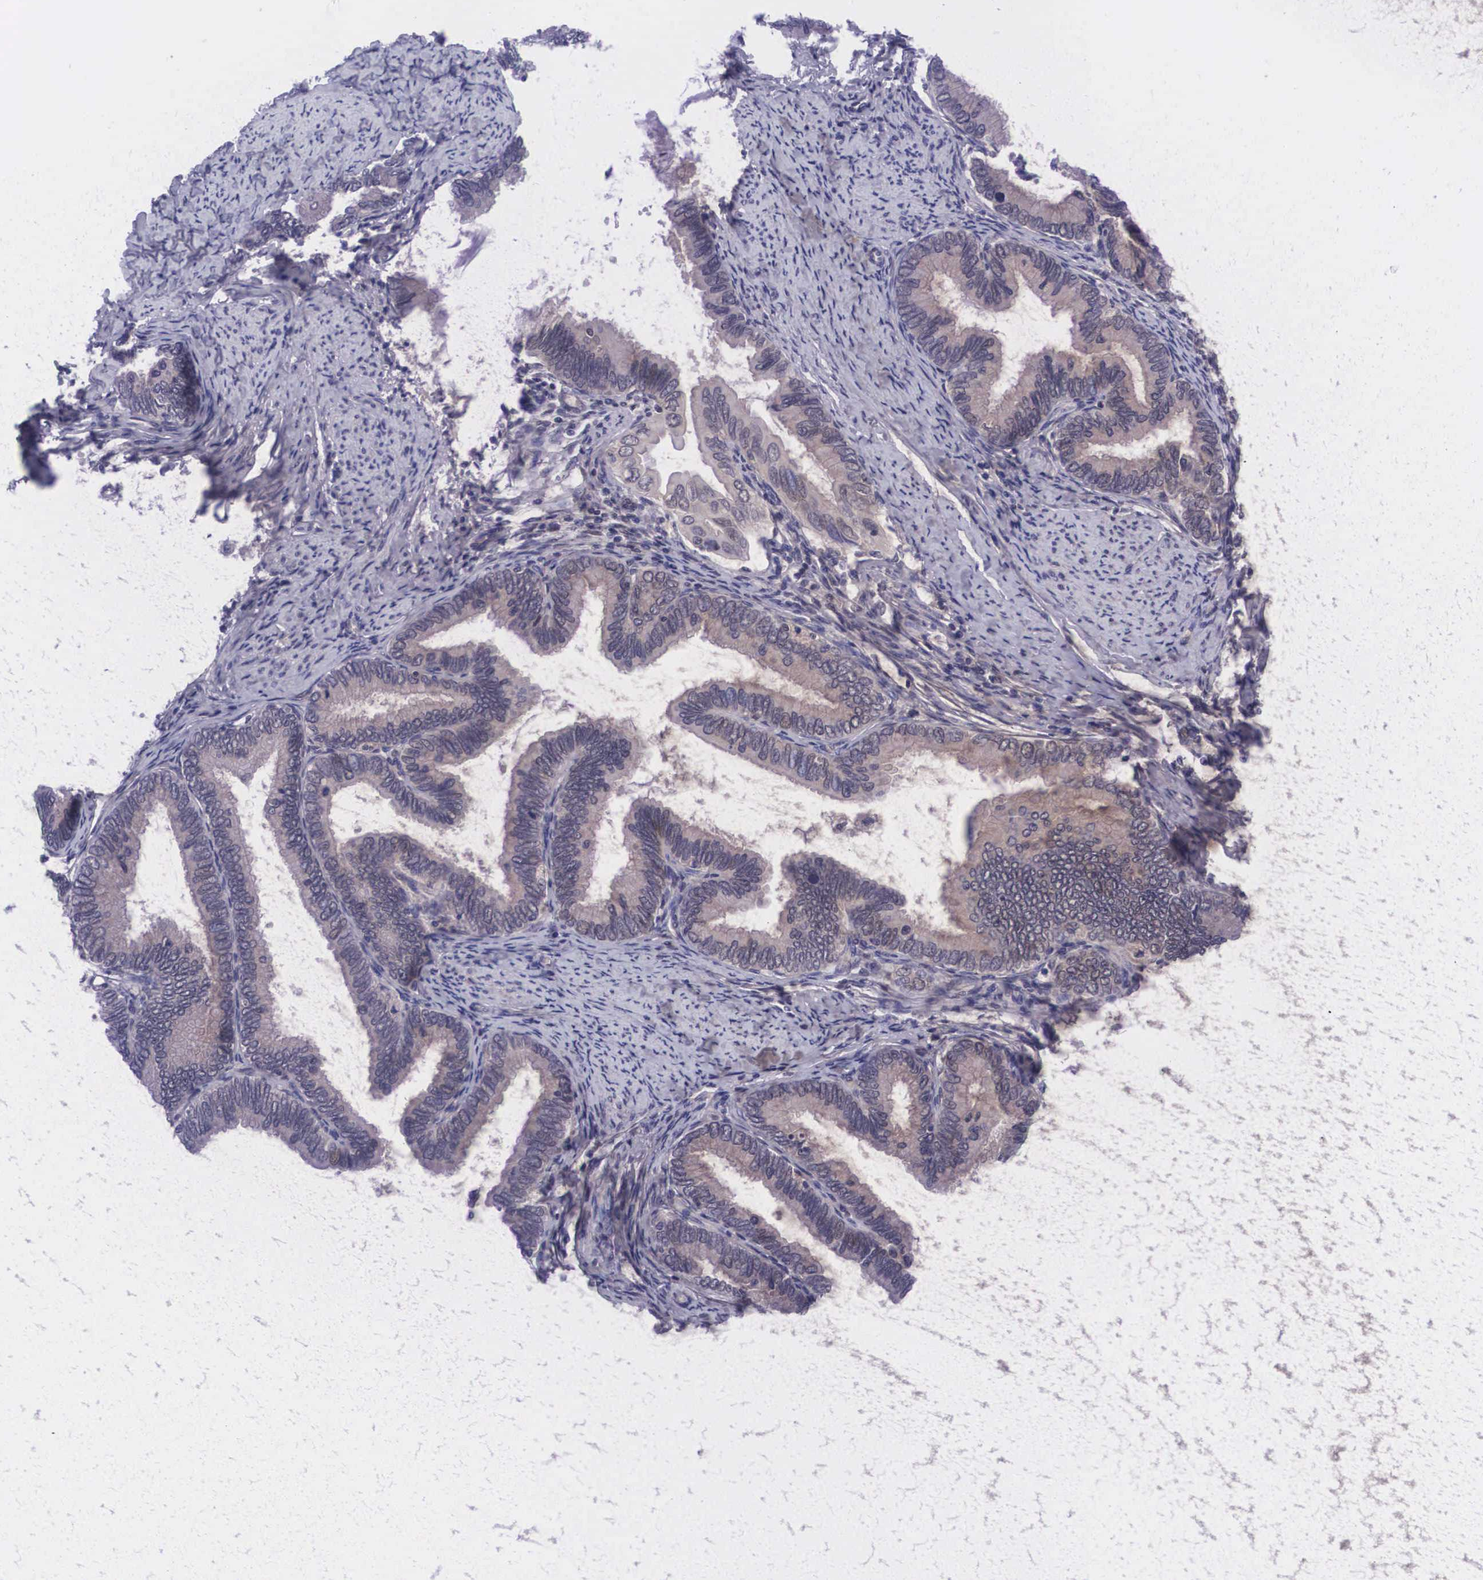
{"staining": {"intensity": "weak", "quantity": ">75%", "location": "cytoplasmic/membranous"}, "tissue": "cervical cancer", "cell_type": "Tumor cells", "image_type": "cancer", "snomed": [{"axis": "morphology", "description": "Adenocarcinoma, NOS"}, {"axis": "topography", "description": "Cervix"}], "caption": "An image of cervical cancer stained for a protein displays weak cytoplasmic/membranous brown staining in tumor cells. (DAB = brown stain, brightfield microscopy at high magnification).", "gene": "C22orf31", "patient": {"sex": "female", "age": 49}}